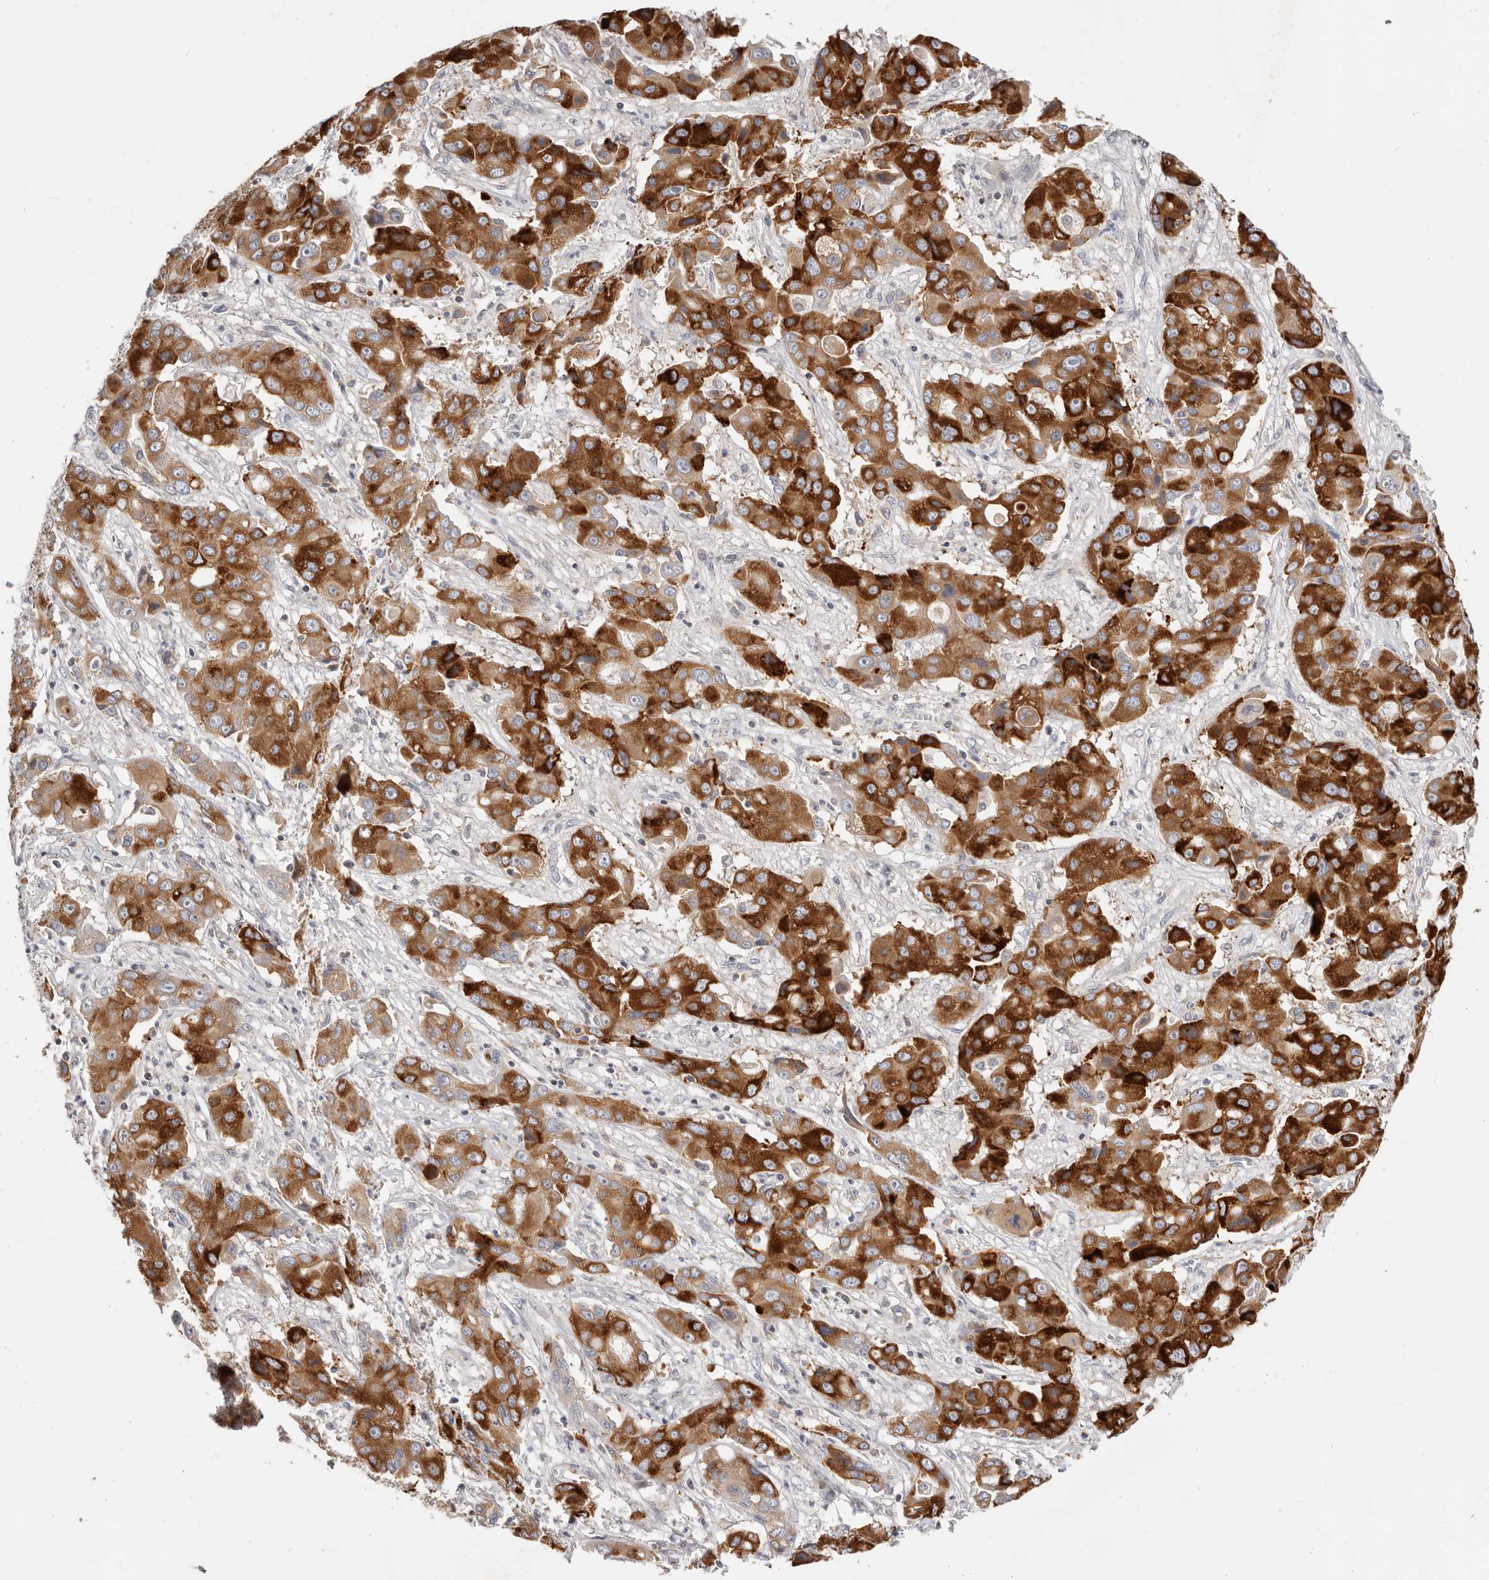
{"staining": {"intensity": "strong", "quantity": ">75%", "location": "cytoplasmic/membranous"}, "tissue": "liver cancer", "cell_type": "Tumor cells", "image_type": "cancer", "snomed": [{"axis": "morphology", "description": "Cholangiocarcinoma"}, {"axis": "topography", "description": "Liver"}], "caption": "About >75% of tumor cells in liver cancer exhibit strong cytoplasmic/membranous protein staining as visualized by brown immunohistochemical staining.", "gene": "TFB2M", "patient": {"sex": "male", "age": 67}}